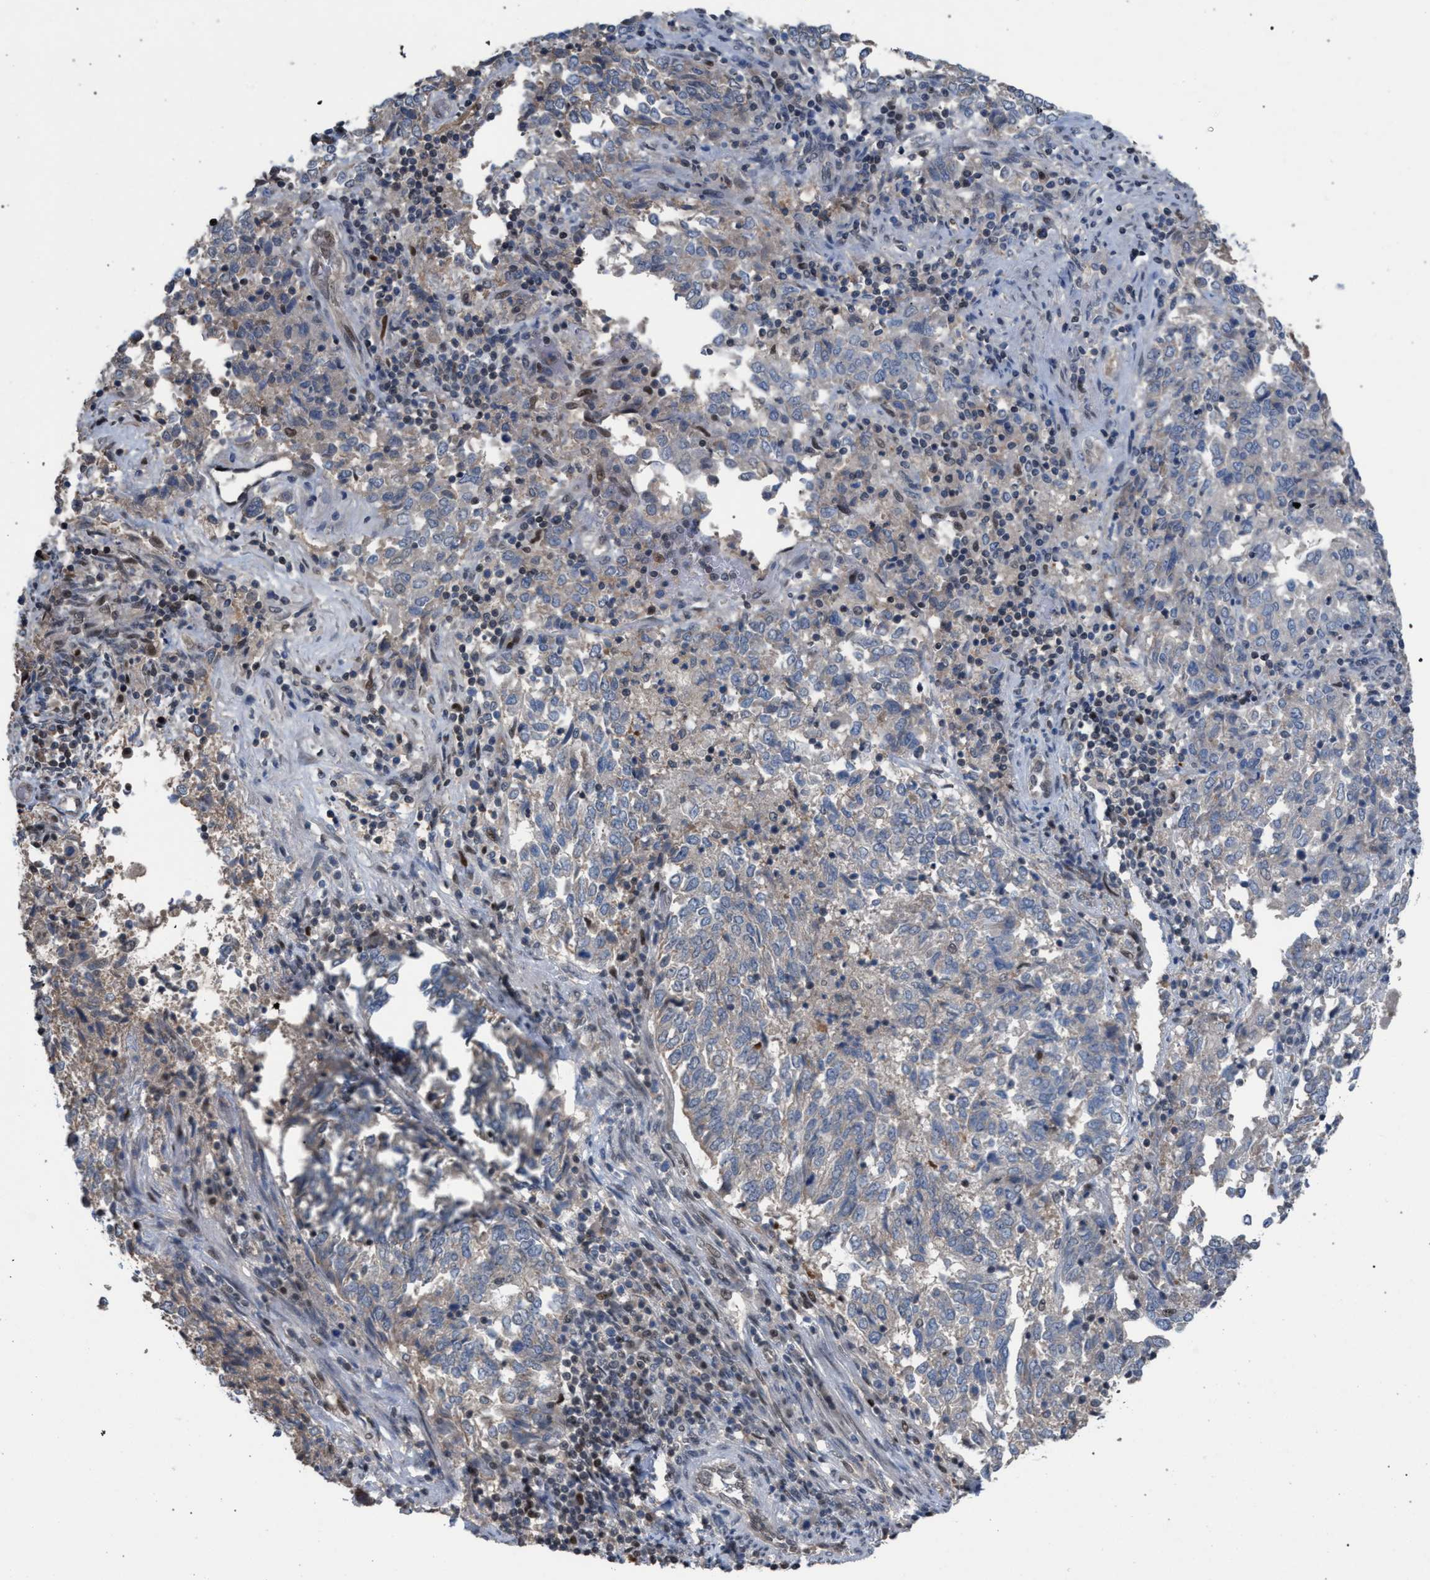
{"staining": {"intensity": "weak", "quantity": "<25%", "location": "cytoplasmic/membranous"}, "tissue": "endometrial cancer", "cell_type": "Tumor cells", "image_type": "cancer", "snomed": [{"axis": "morphology", "description": "Adenocarcinoma, NOS"}, {"axis": "topography", "description": "Endometrium"}], "caption": "High power microscopy histopathology image of an immunohistochemistry (IHC) histopathology image of endometrial cancer (adenocarcinoma), revealing no significant staining in tumor cells.", "gene": "TECPR1", "patient": {"sex": "female", "age": 80}}